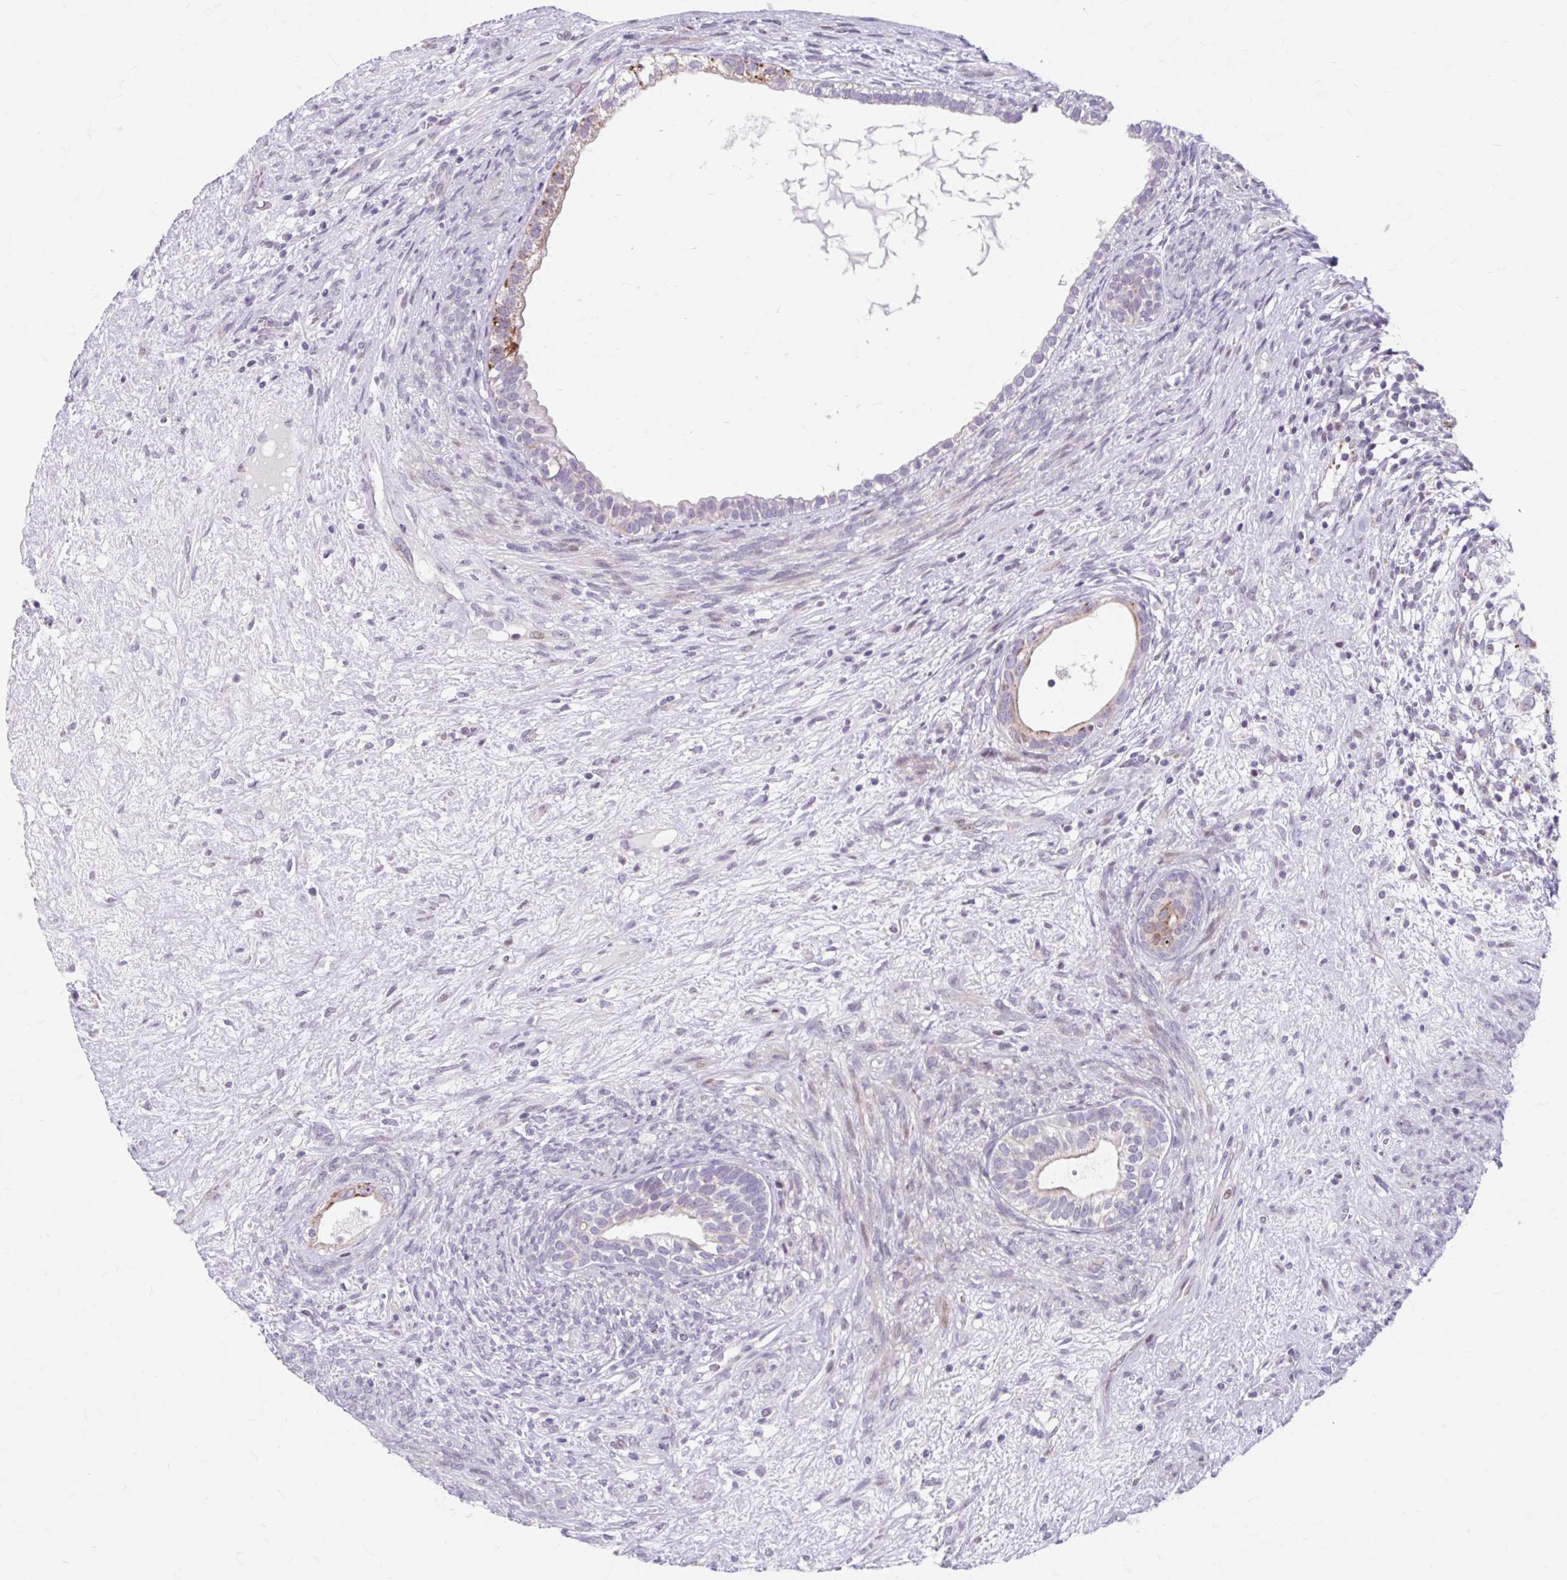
{"staining": {"intensity": "moderate", "quantity": "<25%", "location": "cytoplasmic/membranous"}, "tissue": "testis cancer", "cell_type": "Tumor cells", "image_type": "cancer", "snomed": [{"axis": "morphology", "description": "Seminoma, NOS"}, {"axis": "morphology", "description": "Carcinoma, Embryonal, NOS"}, {"axis": "topography", "description": "Testis"}], "caption": "High-magnification brightfield microscopy of testis embryonal carcinoma stained with DAB (3,3'-diaminobenzidine) (brown) and counterstained with hematoxylin (blue). tumor cells exhibit moderate cytoplasmic/membranous staining is appreciated in about<25% of cells.", "gene": "BEAN1", "patient": {"sex": "male", "age": 41}}